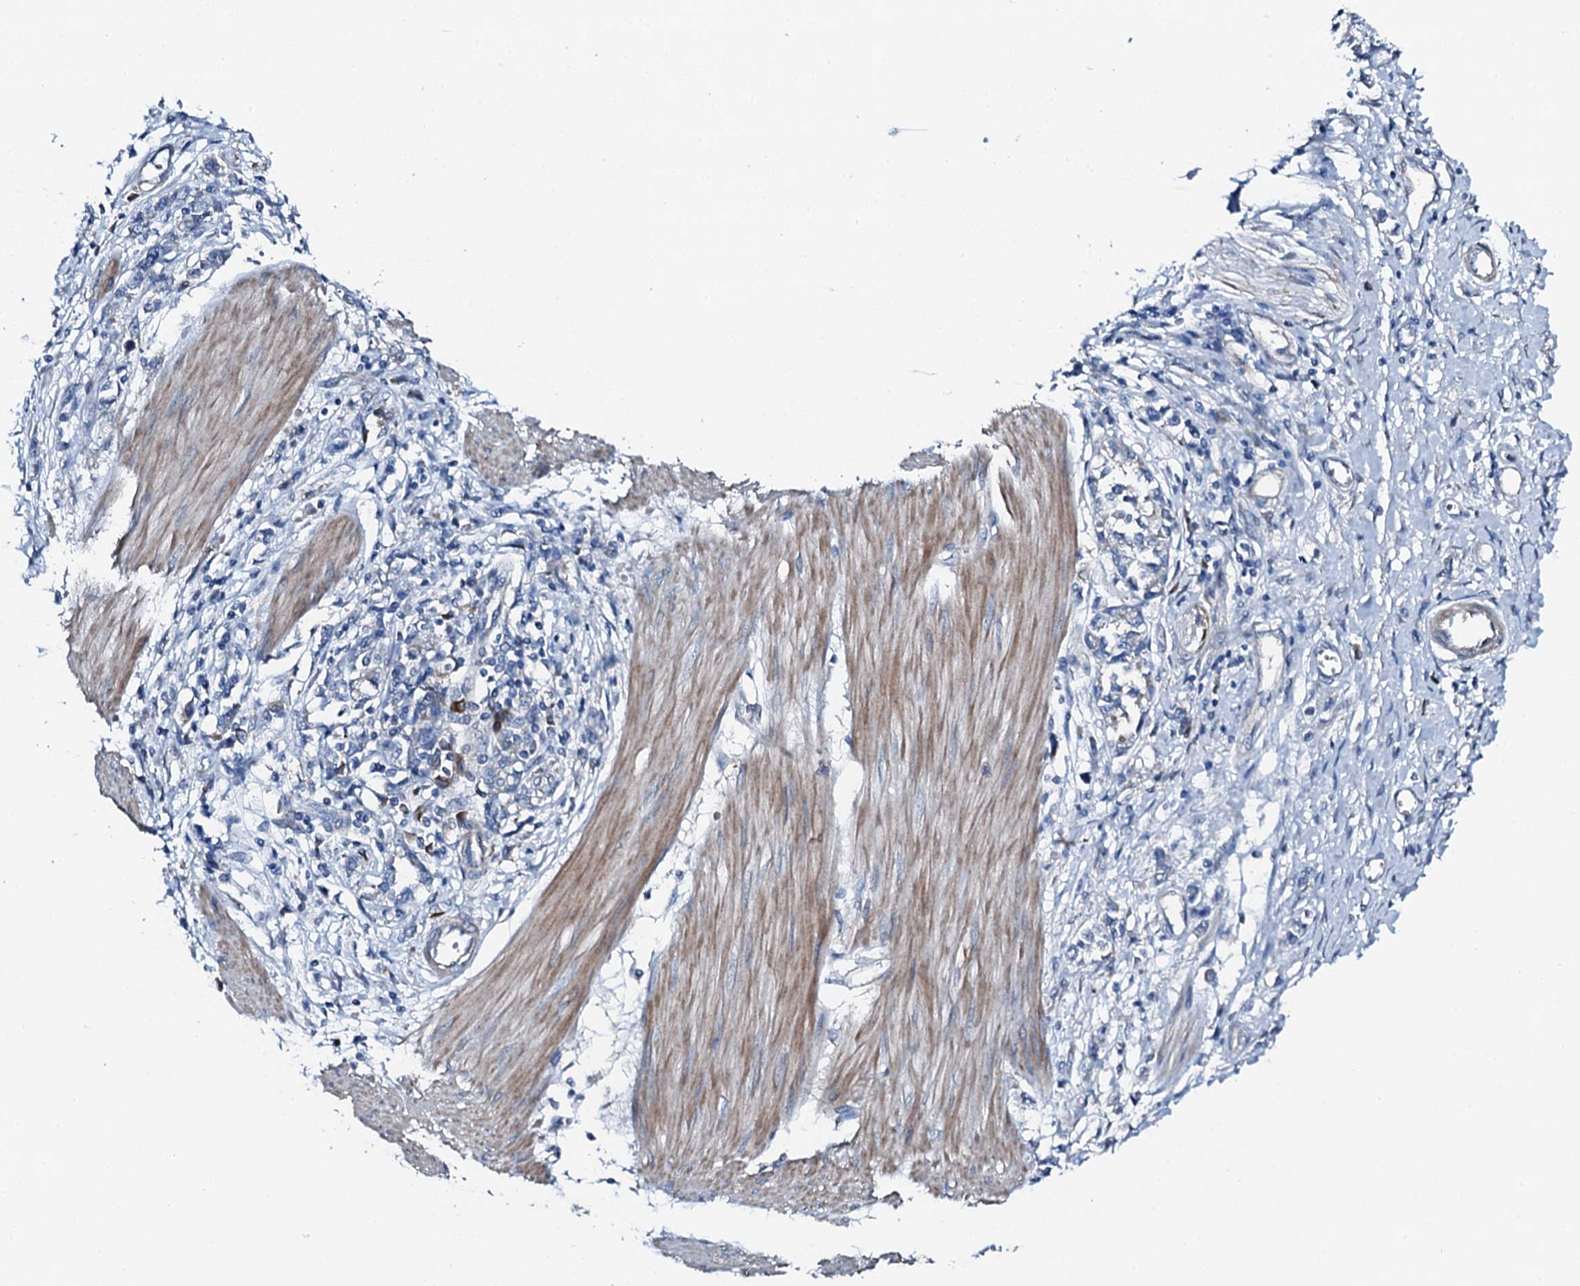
{"staining": {"intensity": "negative", "quantity": "none", "location": "none"}, "tissue": "stomach cancer", "cell_type": "Tumor cells", "image_type": "cancer", "snomed": [{"axis": "morphology", "description": "Adenocarcinoma, NOS"}, {"axis": "topography", "description": "Stomach"}], "caption": "Adenocarcinoma (stomach) stained for a protein using IHC shows no staining tumor cells.", "gene": "GFOD2", "patient": {"sex": "female", "age": 76}}